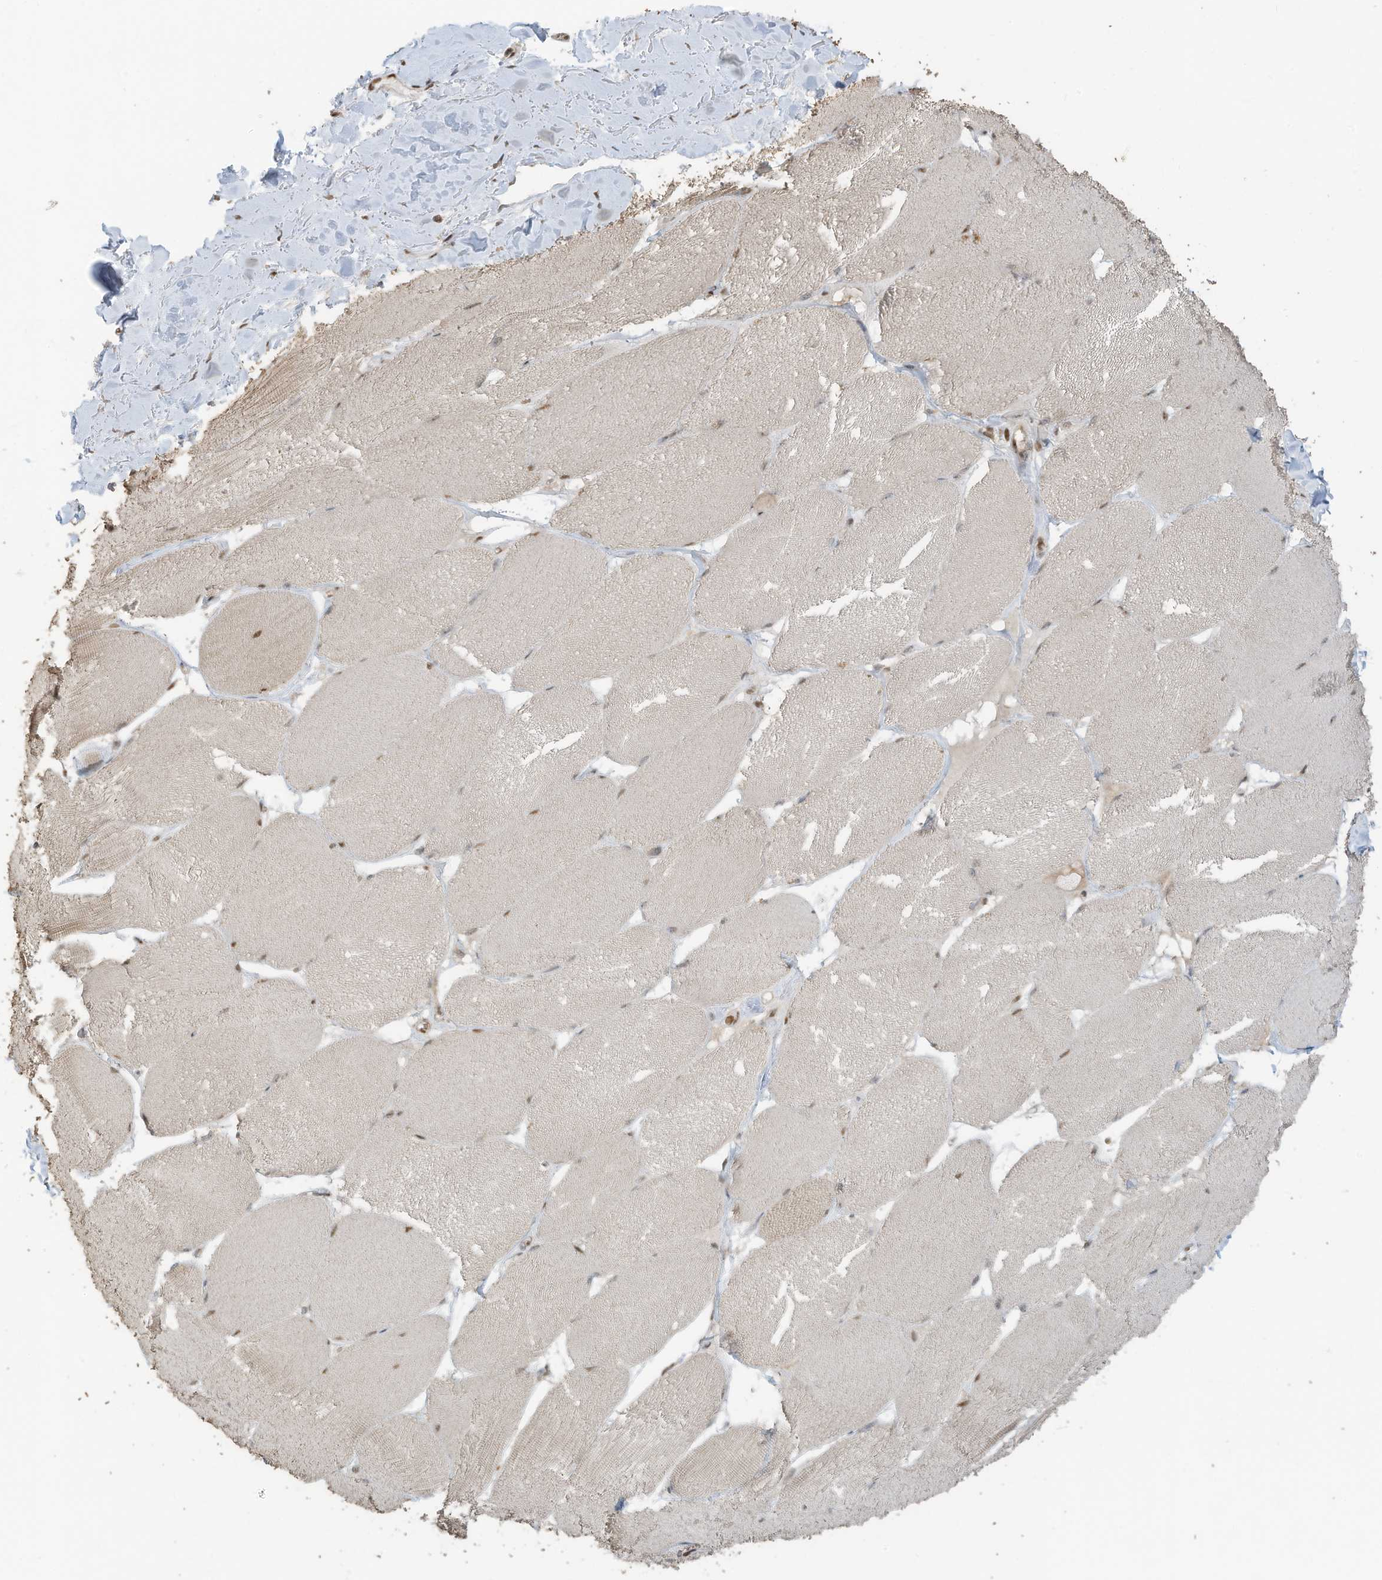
{"staining": {"intensity": "weak", "quantity": "<25%", "location": "nuclear"}, "tissue": "skeletal muscle", "cell_type": "Myocytes", "image_type": "normal", "snomed": [{"axis": "morphology", "description": "Normal tissue, NOS"}, {"axis": "topography", "description": "Skin"}, {"axis": "topography", "description": "Skeletal muscle"}], "caption": "IHC photomicrograph of unremarkable skeletal muscle: skeletal muscle stained with DAB reveals no significant protein expression in myocytes.", "gene": "ZCWPW2", "patient": {"sex": "male", "age": 83}}